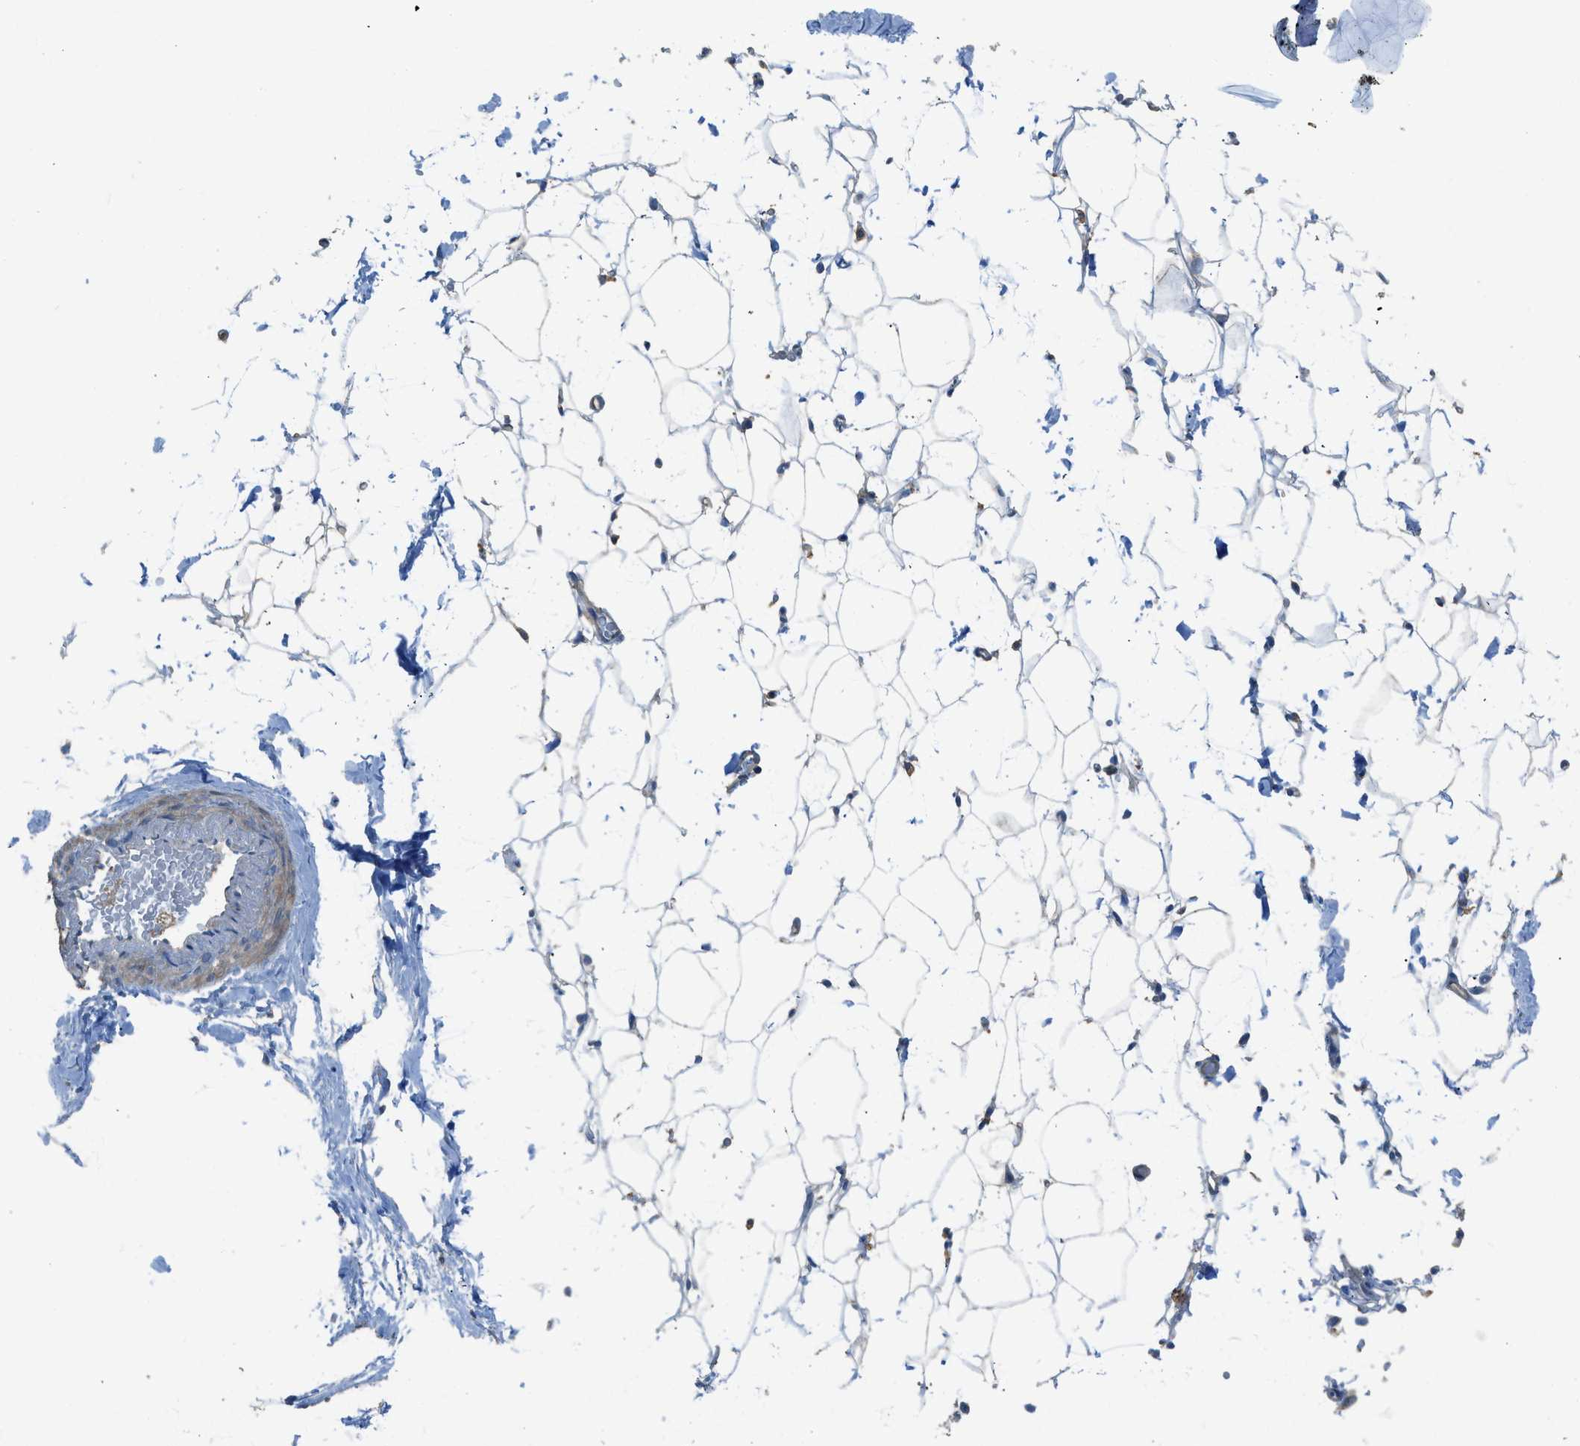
{"staining": {"intensity": "negative", "quantity": "none", "location": "none"}, "tissue": "adipose tissue", "cell_type": "Adipocytes", "image_type": "normal", "snomed": [{"axis": "morphology", "description": "Normal tissue, NOS"}, {"axis": "topography", "description": "Breast"}, {"axis": "topography", "description": "Soft tissue"}], "caption": "High power microscopy photomicrograph of an immunohistochemistry (IHC) micrograph of benign adipose tissue, revealing no significant staining in adipocytes.", "gene": "TIMD4", "patient": {"sex": "female", "age": 75}}